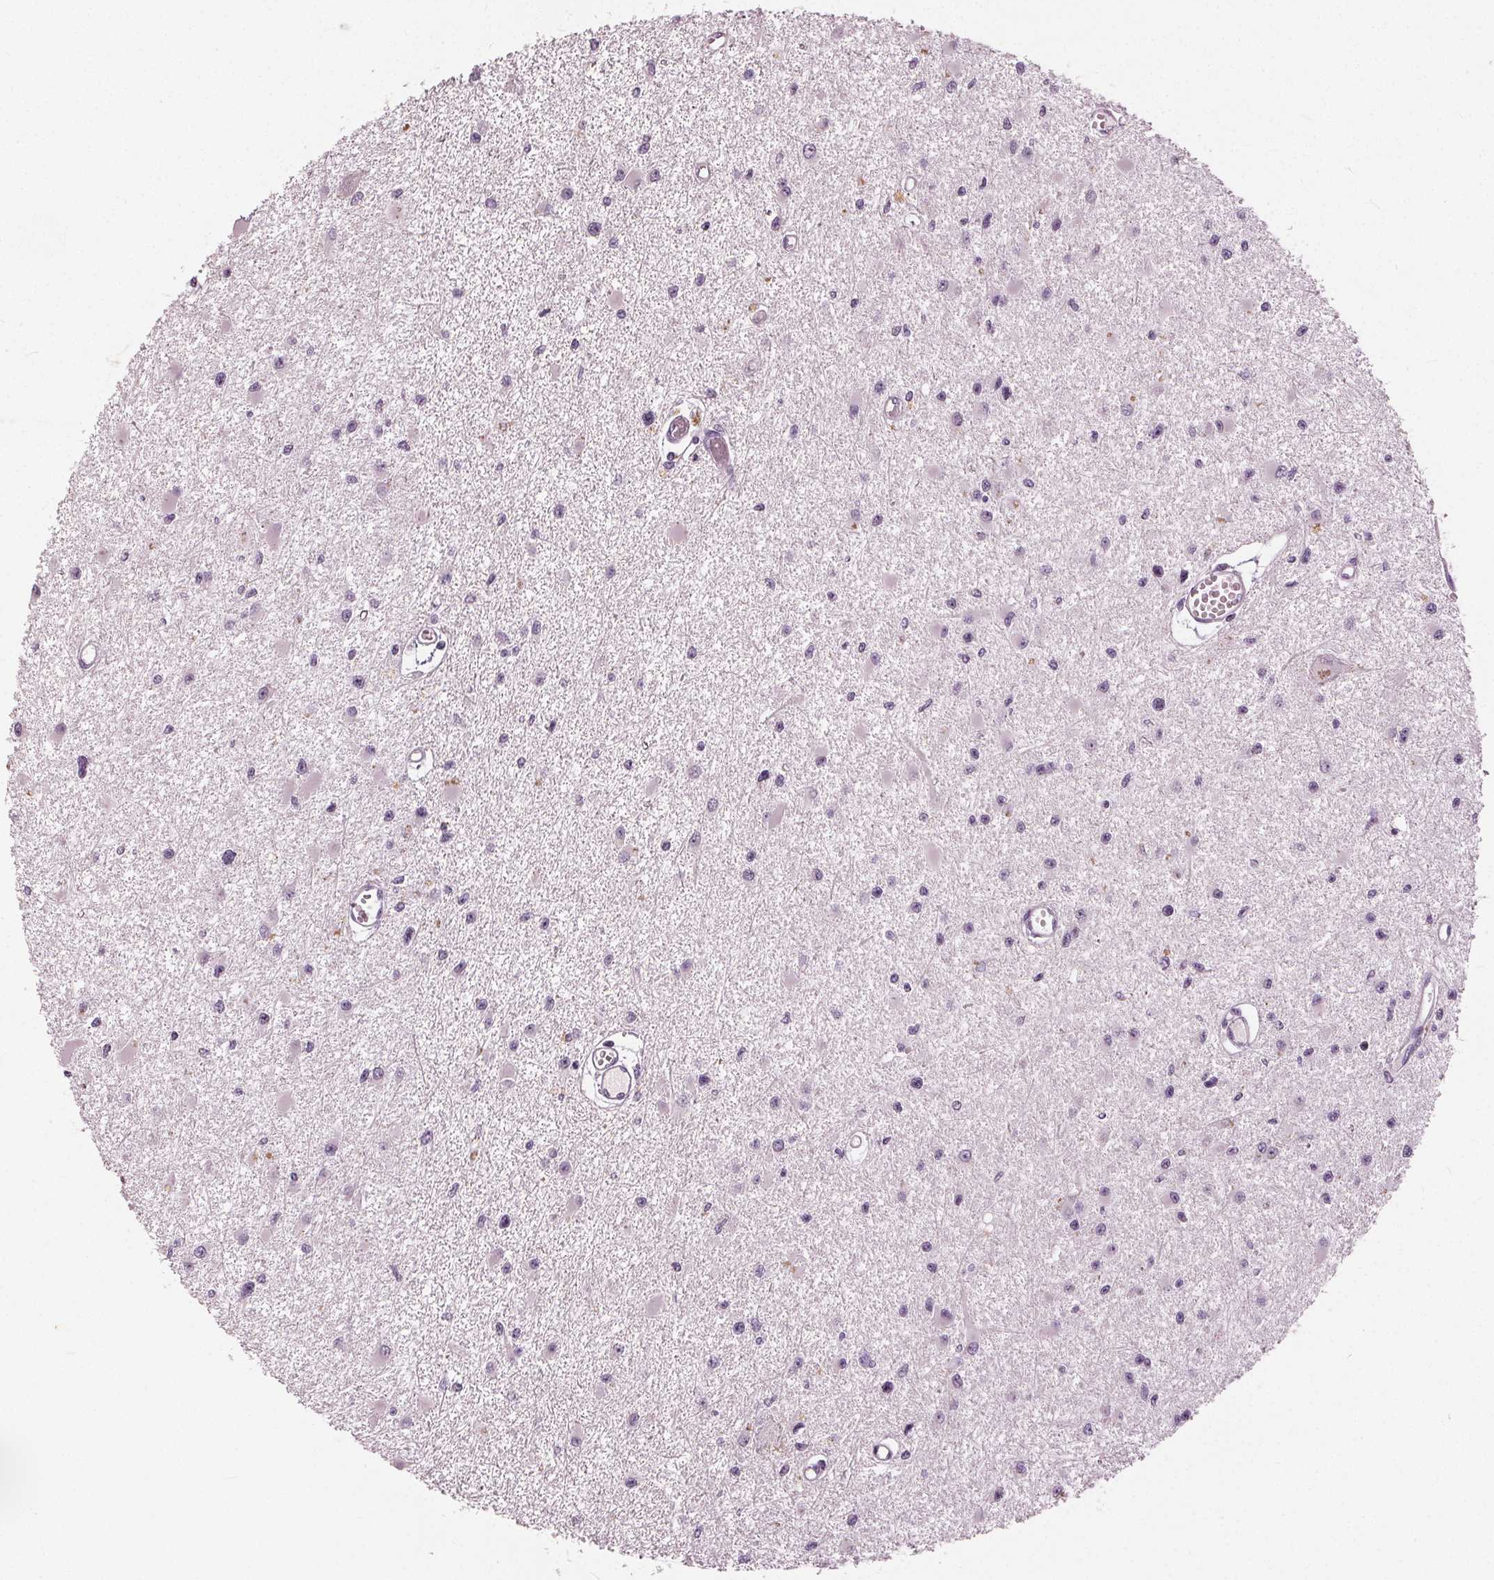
{"staining": {"intensity": "negative", "quantity": "none", "location": "none"}, "tissue": "glioma", "cell_type": "Tumor cells", "image_type": "cancer", "snomed": [{"axis": "morphology", "description": "Glioma, malignant, High grade"}, {"axis": "topography", "description": "Brain"}], "caption": "IHC image of high-grade glioma (malignant) stained for a protein (brown), which shows no staining in tumor cells. (Stains: DAB IHC with hematoxylin counter stain, Microscopy: brightfield microscopy at high magnification).", "gene": "TKFC", "patient": {"sex": "male", "age": 54}}